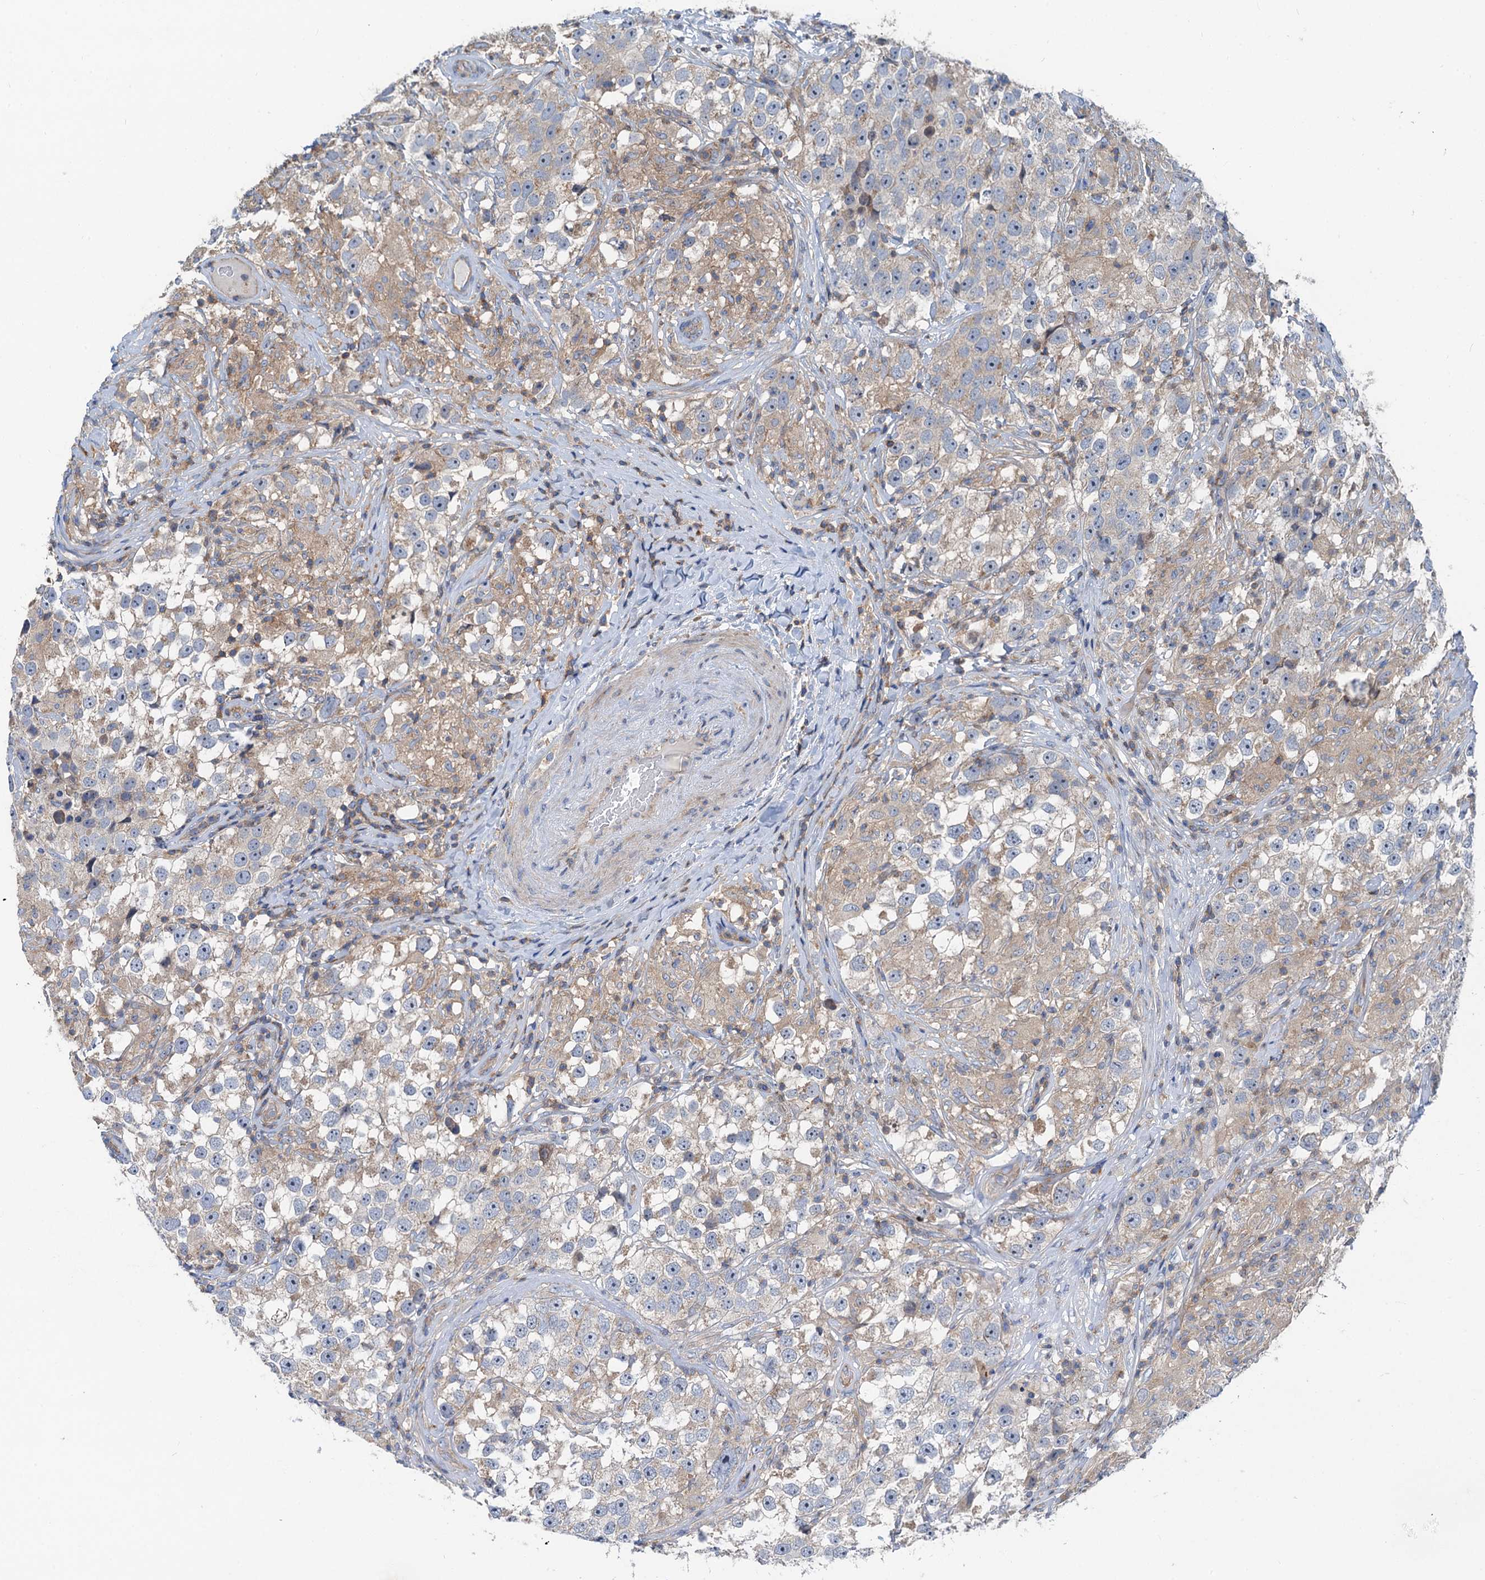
{"staining": {"intensity": "weak", "quantity": "<25%", "location": "cytoplasmic/membranous"}, "tissue": "testis cancer", "cell_type": "Tumor cells", "image_type": "cancer", "snomed": [{"axis": "morphology", "description": "Seminoma, NOS"}, {"axis": "topography", "description": "Testis"}], "caption": "This is an IHC photomicrograph of seminoma (testis). There is no expression in tumor cells.", "gene": "ANKRD26", "patient": {"sex": "male", "age": 46}}